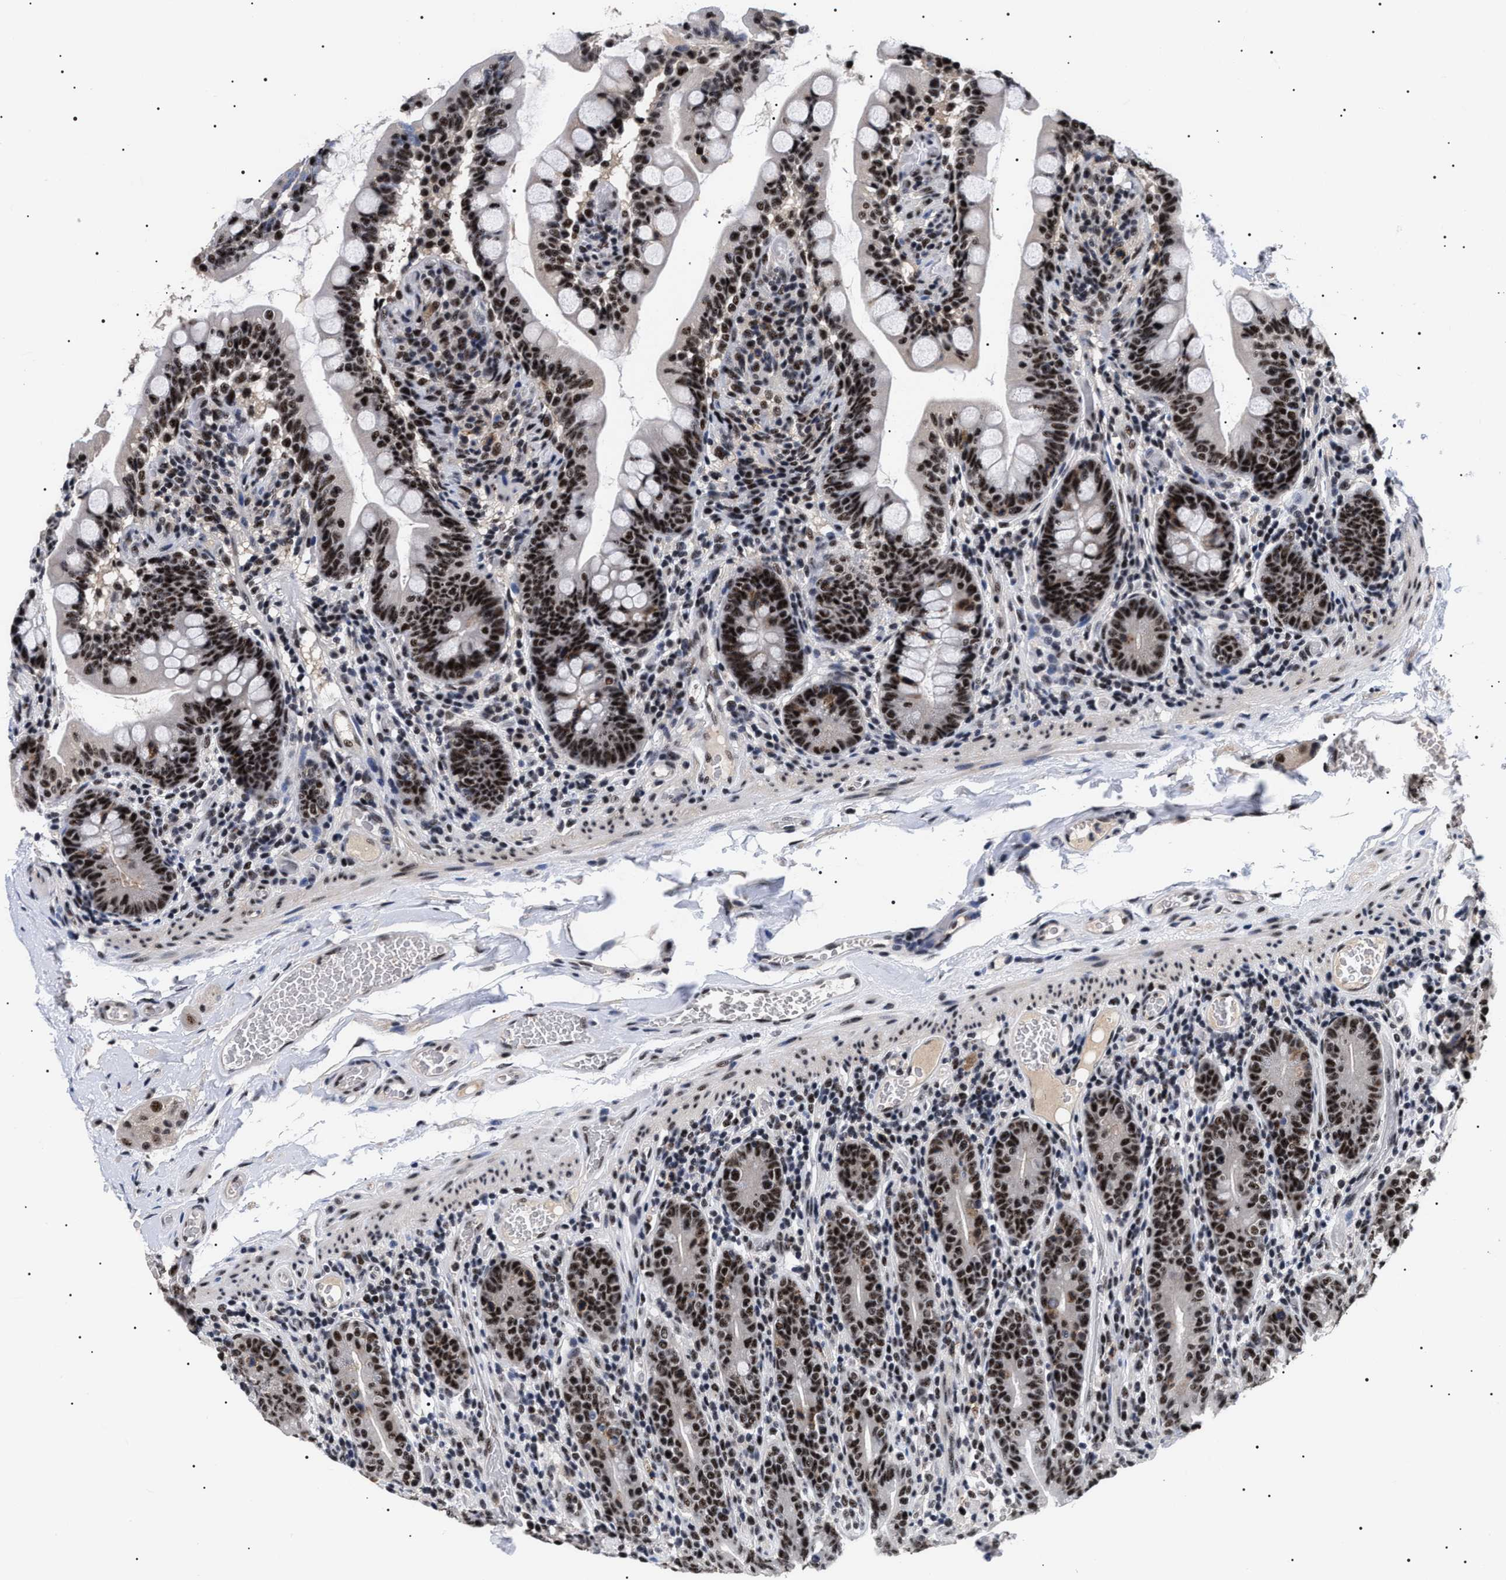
{"staining": {"intensity": "strong", "quantity": ">75%", "location": "nuclear"}, "tissue": "small intestine", "cell_type": "Glandular cells", "image_type": "normal", "snomed": [{"axis": "morphology", "description": "Normal tissue, NOS"}, {"axis": "topography", "description": "Small intestine"}], "caption": "Protein staining reveals strong nuclear staining in about >75% of glandular cells in normal small intestine.", "gene": "CAAP1", "patient": {"sex": "female", "age": 56}}